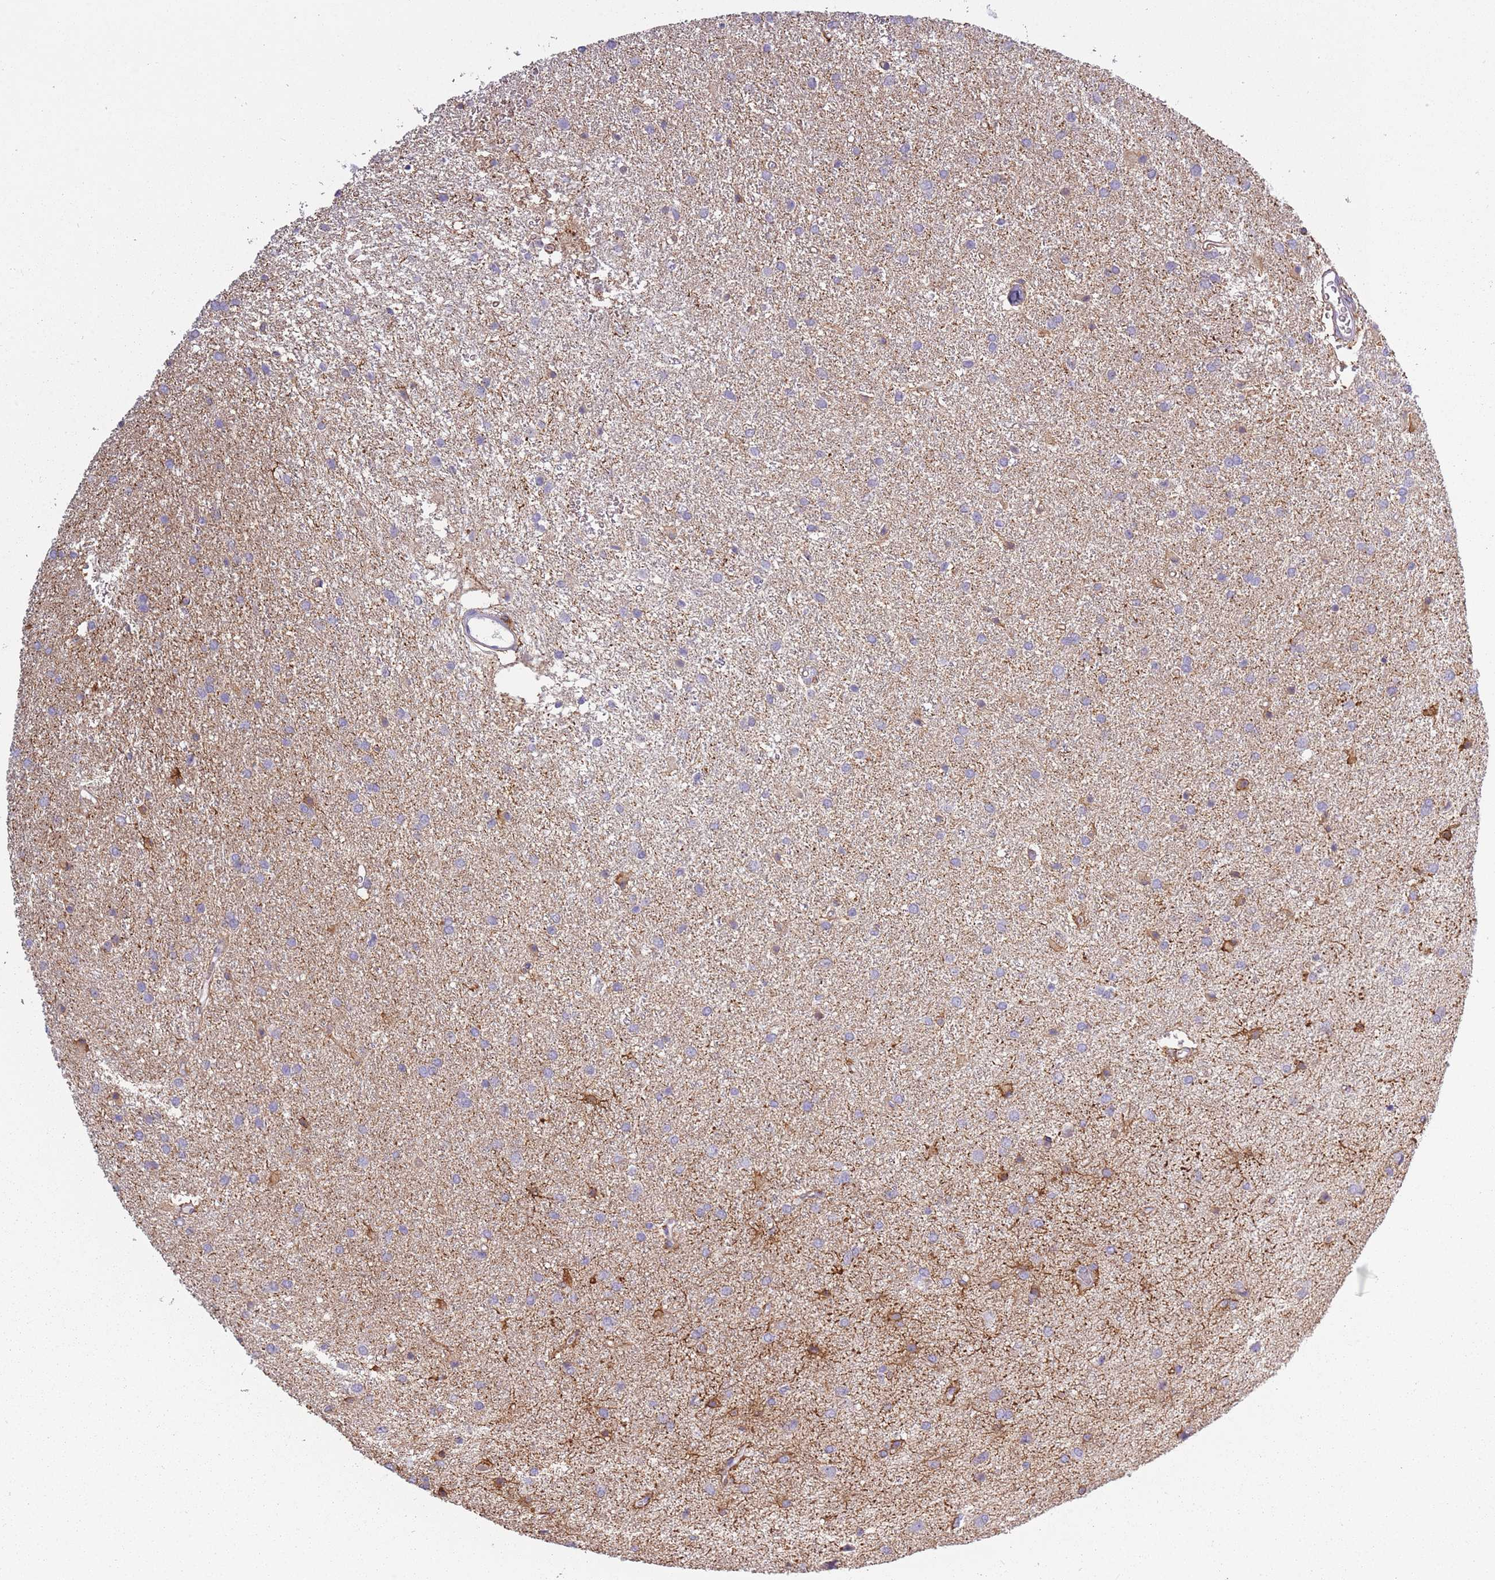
{"staining": {"intensity": "negative", "quantity": "none", "location": "none"}, "tissue": "glioma", "cell_type": "Tumor cells", "image_type": "cancer", "snomed": [{"axis": "morphology", "description": "Glioma, malignant, High grade"}, {"axis": "topography", "description": "Brain"}], "caption": "There is no significant expression in tumor cells of malignant high-grade glioma.", "gene": "ADD1", "patient": {"sex": "female", "age": 50}}